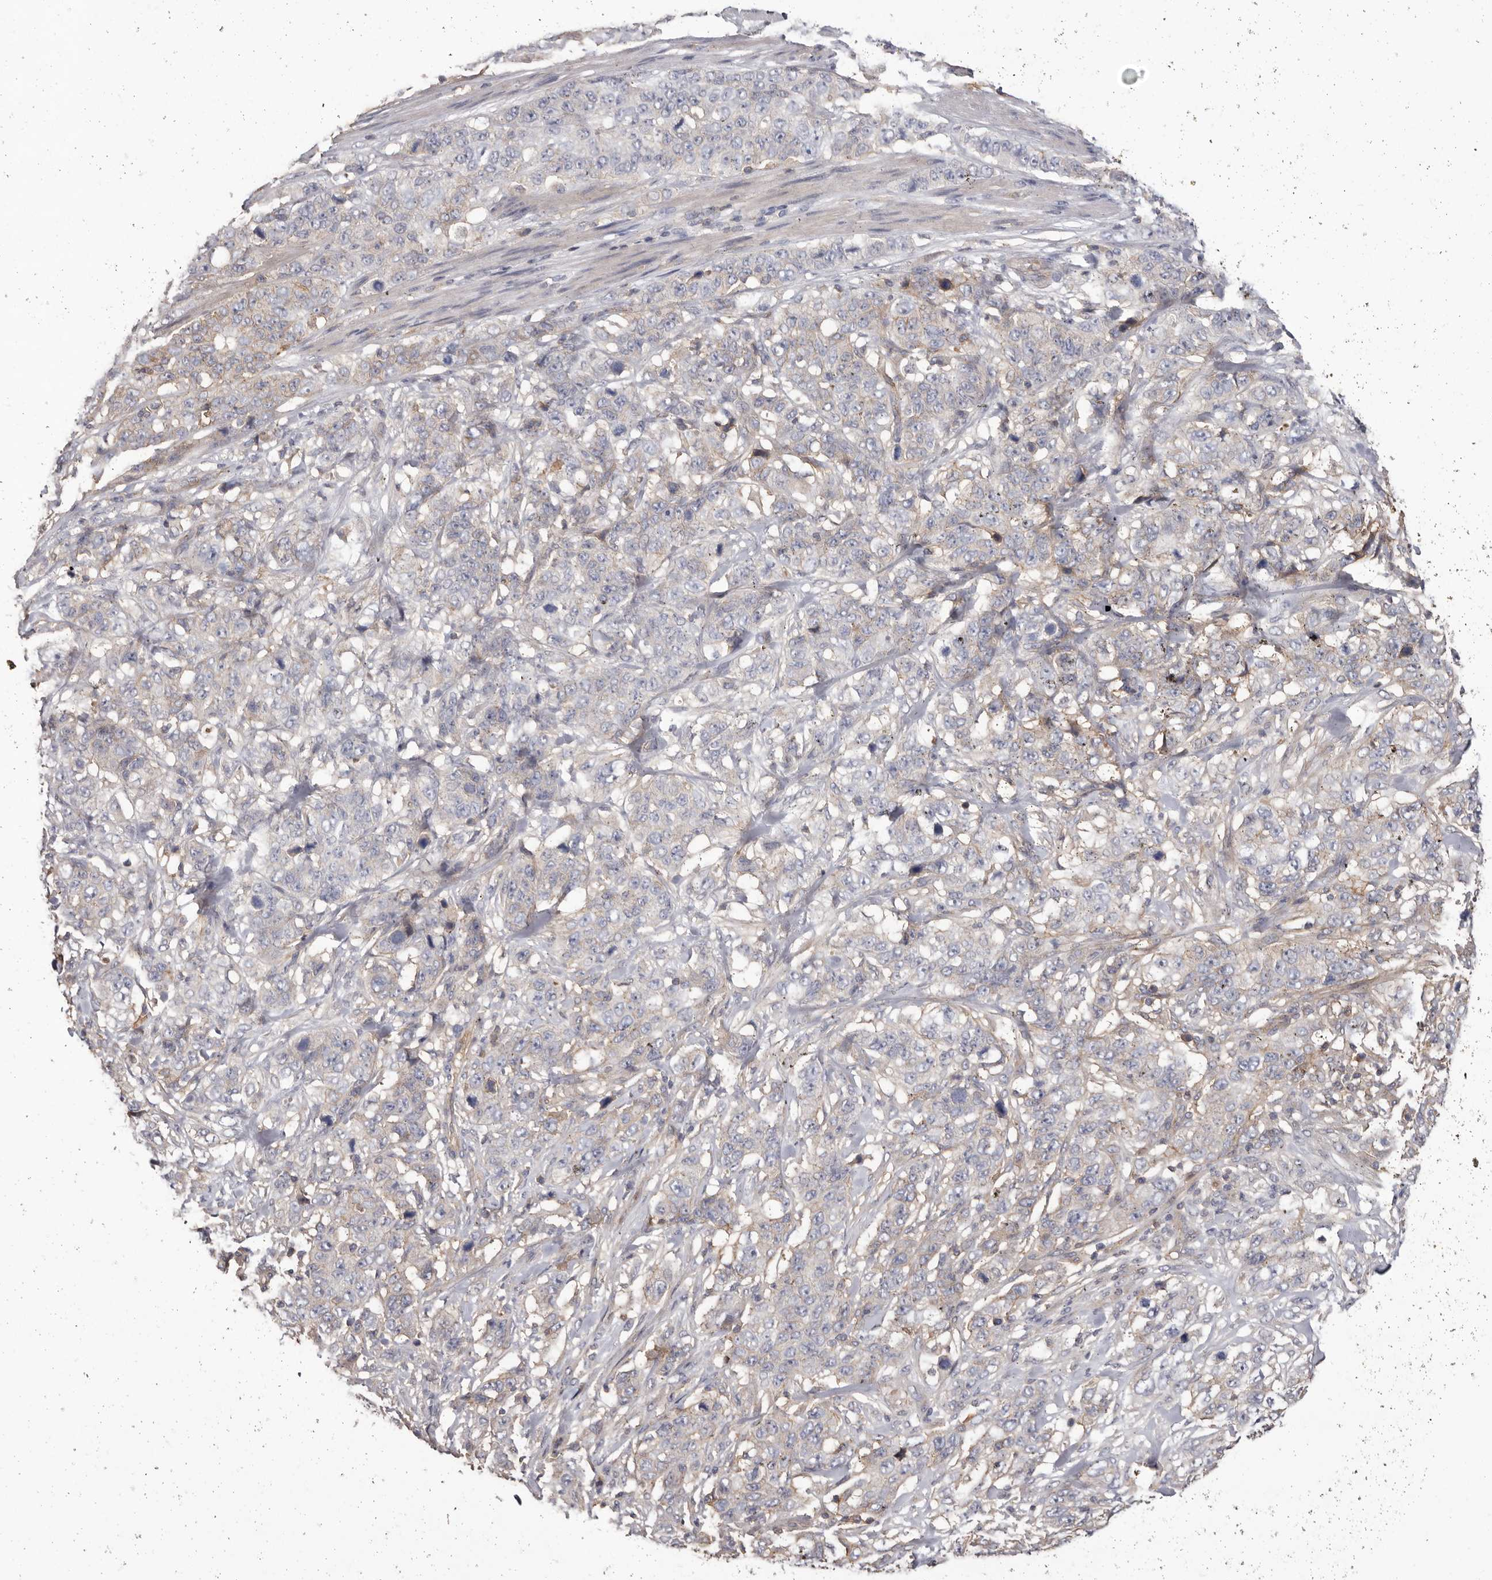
{"staining": {"intensity": "weak", "quantity": "<25%", "location": "cytoplasmic/membranous"}, "tissue": "stomach cancer", "cell_type": "Tumor cells", "image_type": "cancer", "snomed": [{"axis": "morphology", "description": "Adenocarcinoma, NOS"}, {"axis": "topography", "description": "Stomach"}], "caption": "Immunohistochemistry (IHC) photomicrograph of neoplastic tissue: adenocarcinoma (stomach) stained with DAB shows no significant protein staining in tumor cells.", "gene": "MMACHC", "patient": {"sex": "male", "age": 48}}